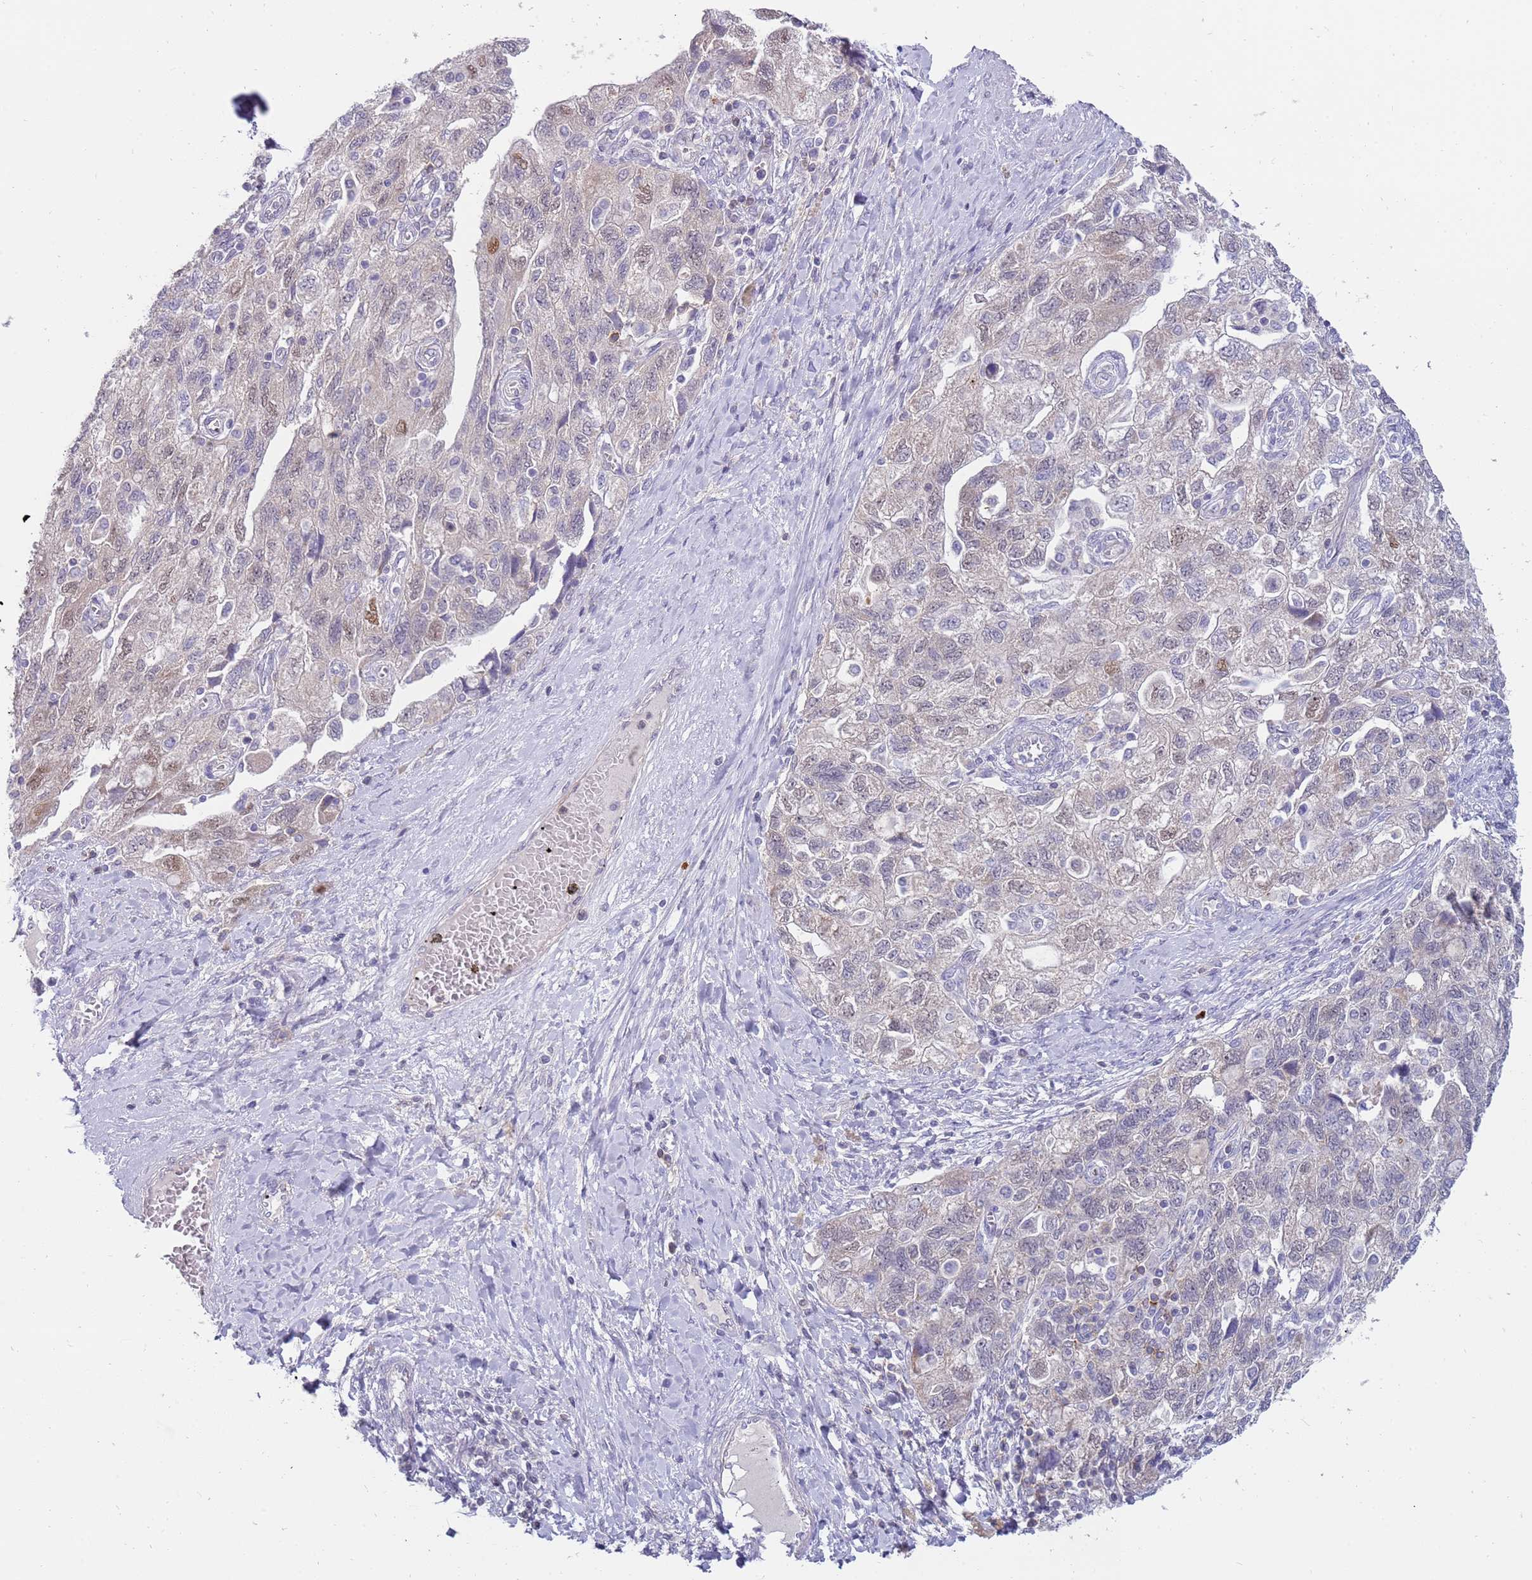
{"staining": {"intensity": "weak", "quantity": "<25%", "location": "nuclear"}, "tissue": "ovarian cancer", "cell_type": "Tumor cells", "image_type": "cancer", "snomed": [{"axis": "morphology", "description": "Carcinoma, NOS"}, {"axis": "morphology", "description": "Cystadenocarcinoma, serous, NOS"}, {"axis": "topography", "description": "Ovary"}], "caption": "Tumor cells show no significant positivity in ovarian carcinoma.", "gene": "STK25", "patient": {"sex": "female", "age": 69}}